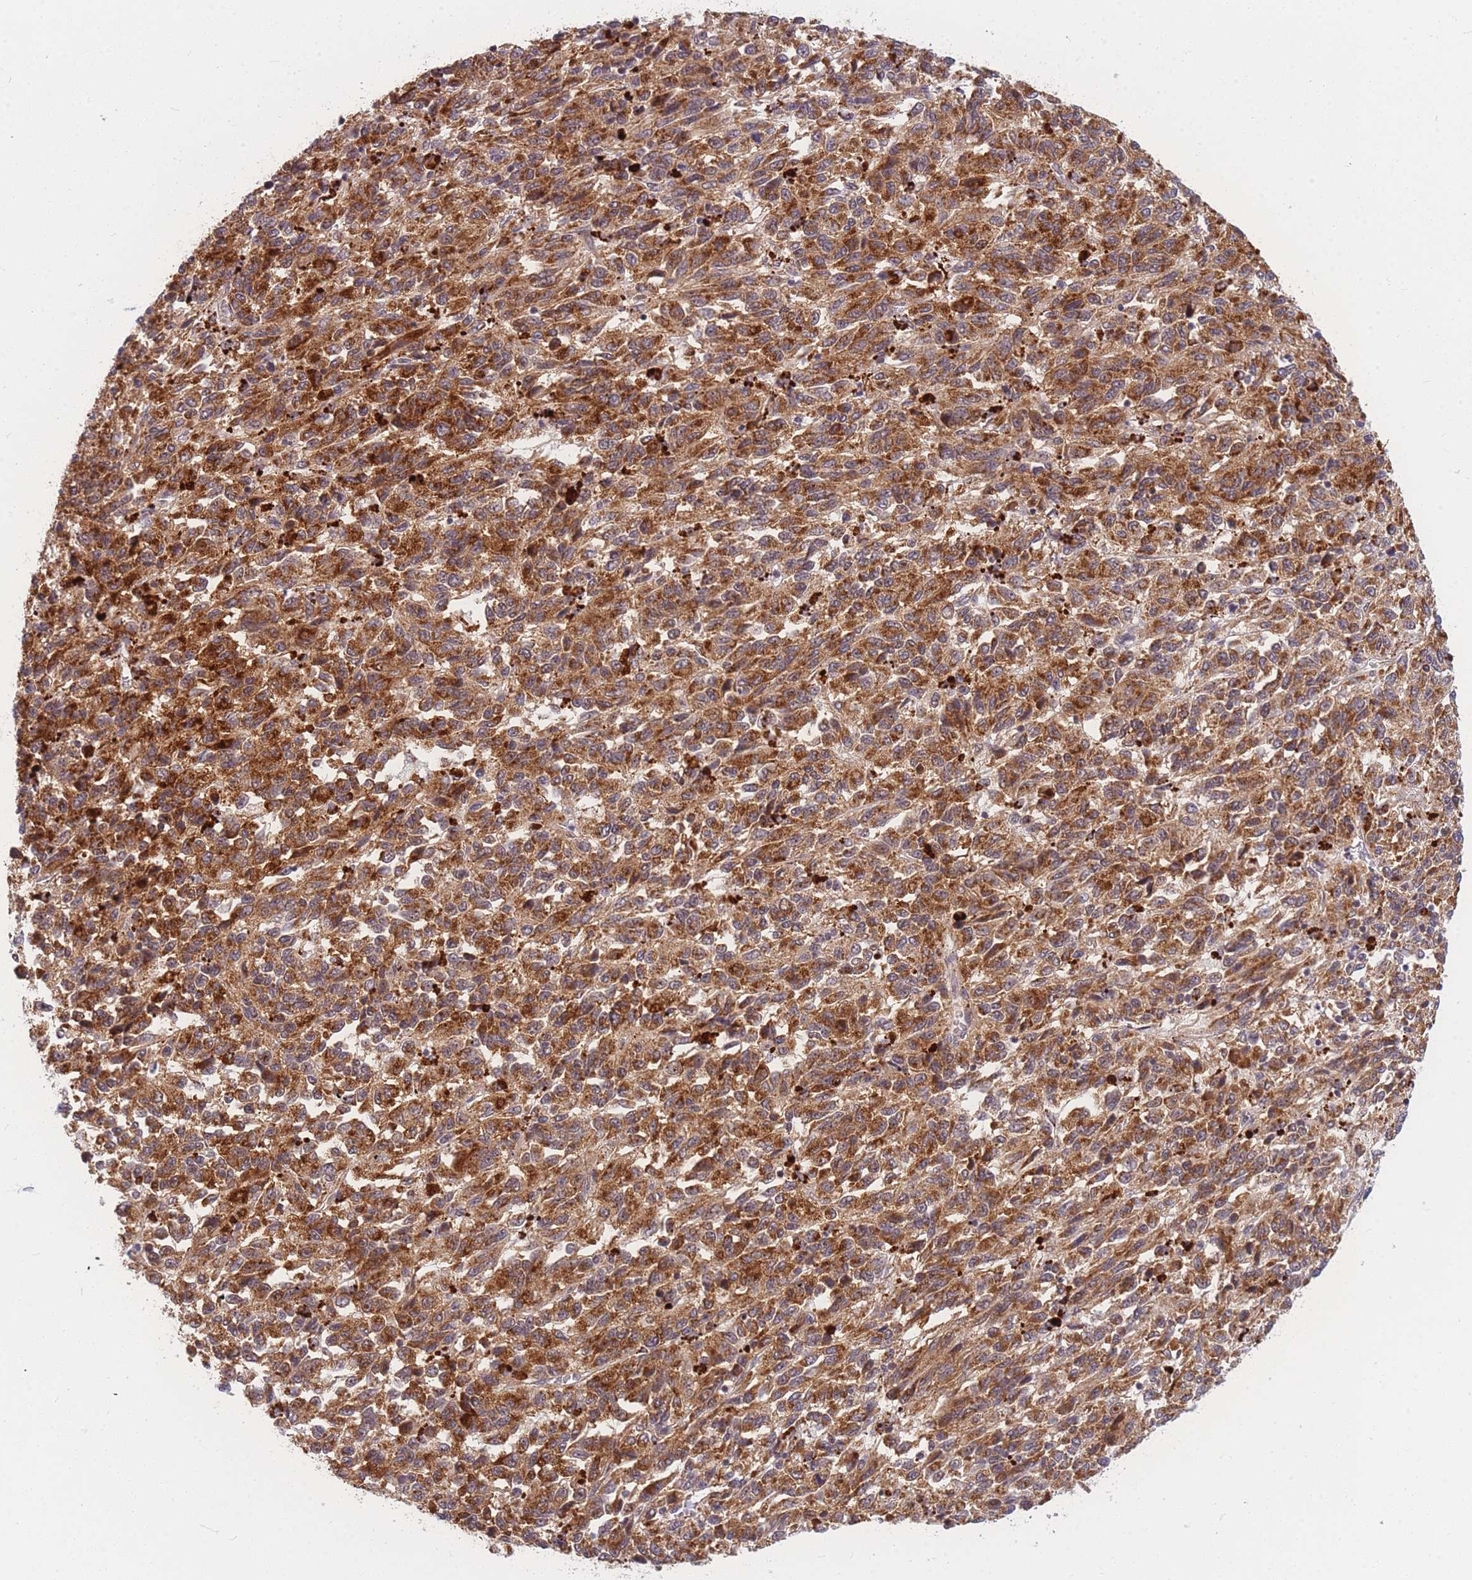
{"staining": {"intensity": "strong", "quantity": ">75%", "location": "cytoplasmic/membranous"}, "tissue": "melanoma", "cell_type": "Tumor cells", "image_type": "cancer", "snomed": [{"axis": "morphology", "description": "Malignant melanoma, Metastatic site"}, {"axis": "topography", "description": "Lung"}], "caption": "Approximately >75% of tumor cells in melanoma show strong cytoplasmic/membranous protein staining as visualized by brown immunohistochemical staining.", "gene": "MRPL23", "patient": {"sex": "male", "age": 64}}